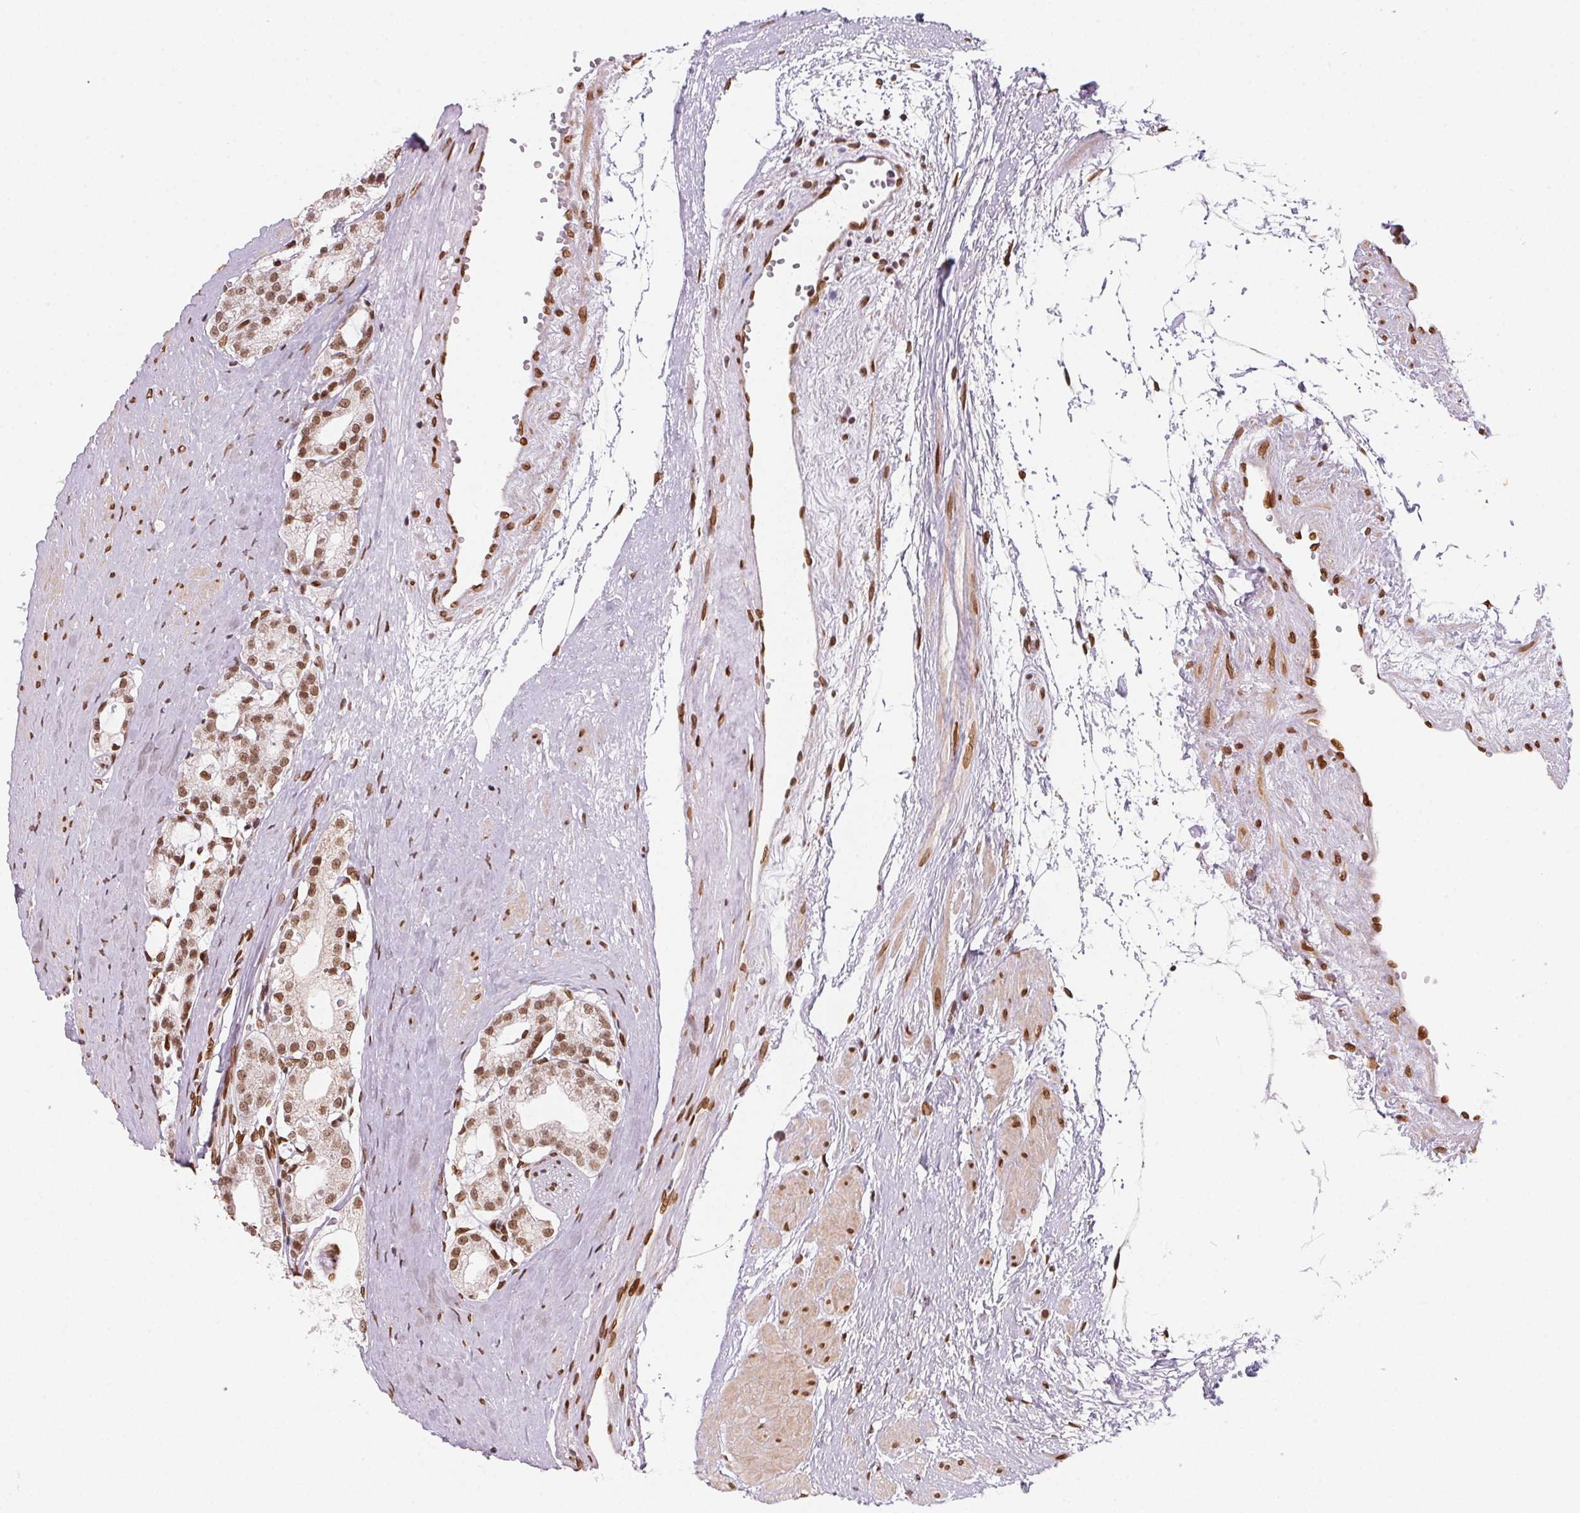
{"staining": {"intensity": "moderate", "quantity": ">75%", "location": "nuclear"}, "tissue": "prostate cancer", "cell_type": "Tumor cells", "image_type": "cancer", "snomed": [{"axis": "morphology", "description": "Adenocarcinoma, High grade"}, {"axis": "topography", "description": "Prostate"}], "caption": "Immunohistochemical staining of prostate cancer shows moderate nuclear protein expression in approximately >75% of tumor cells.", "gene": "SAP30BP", "patient": {"sex": "male", "age": 71}}